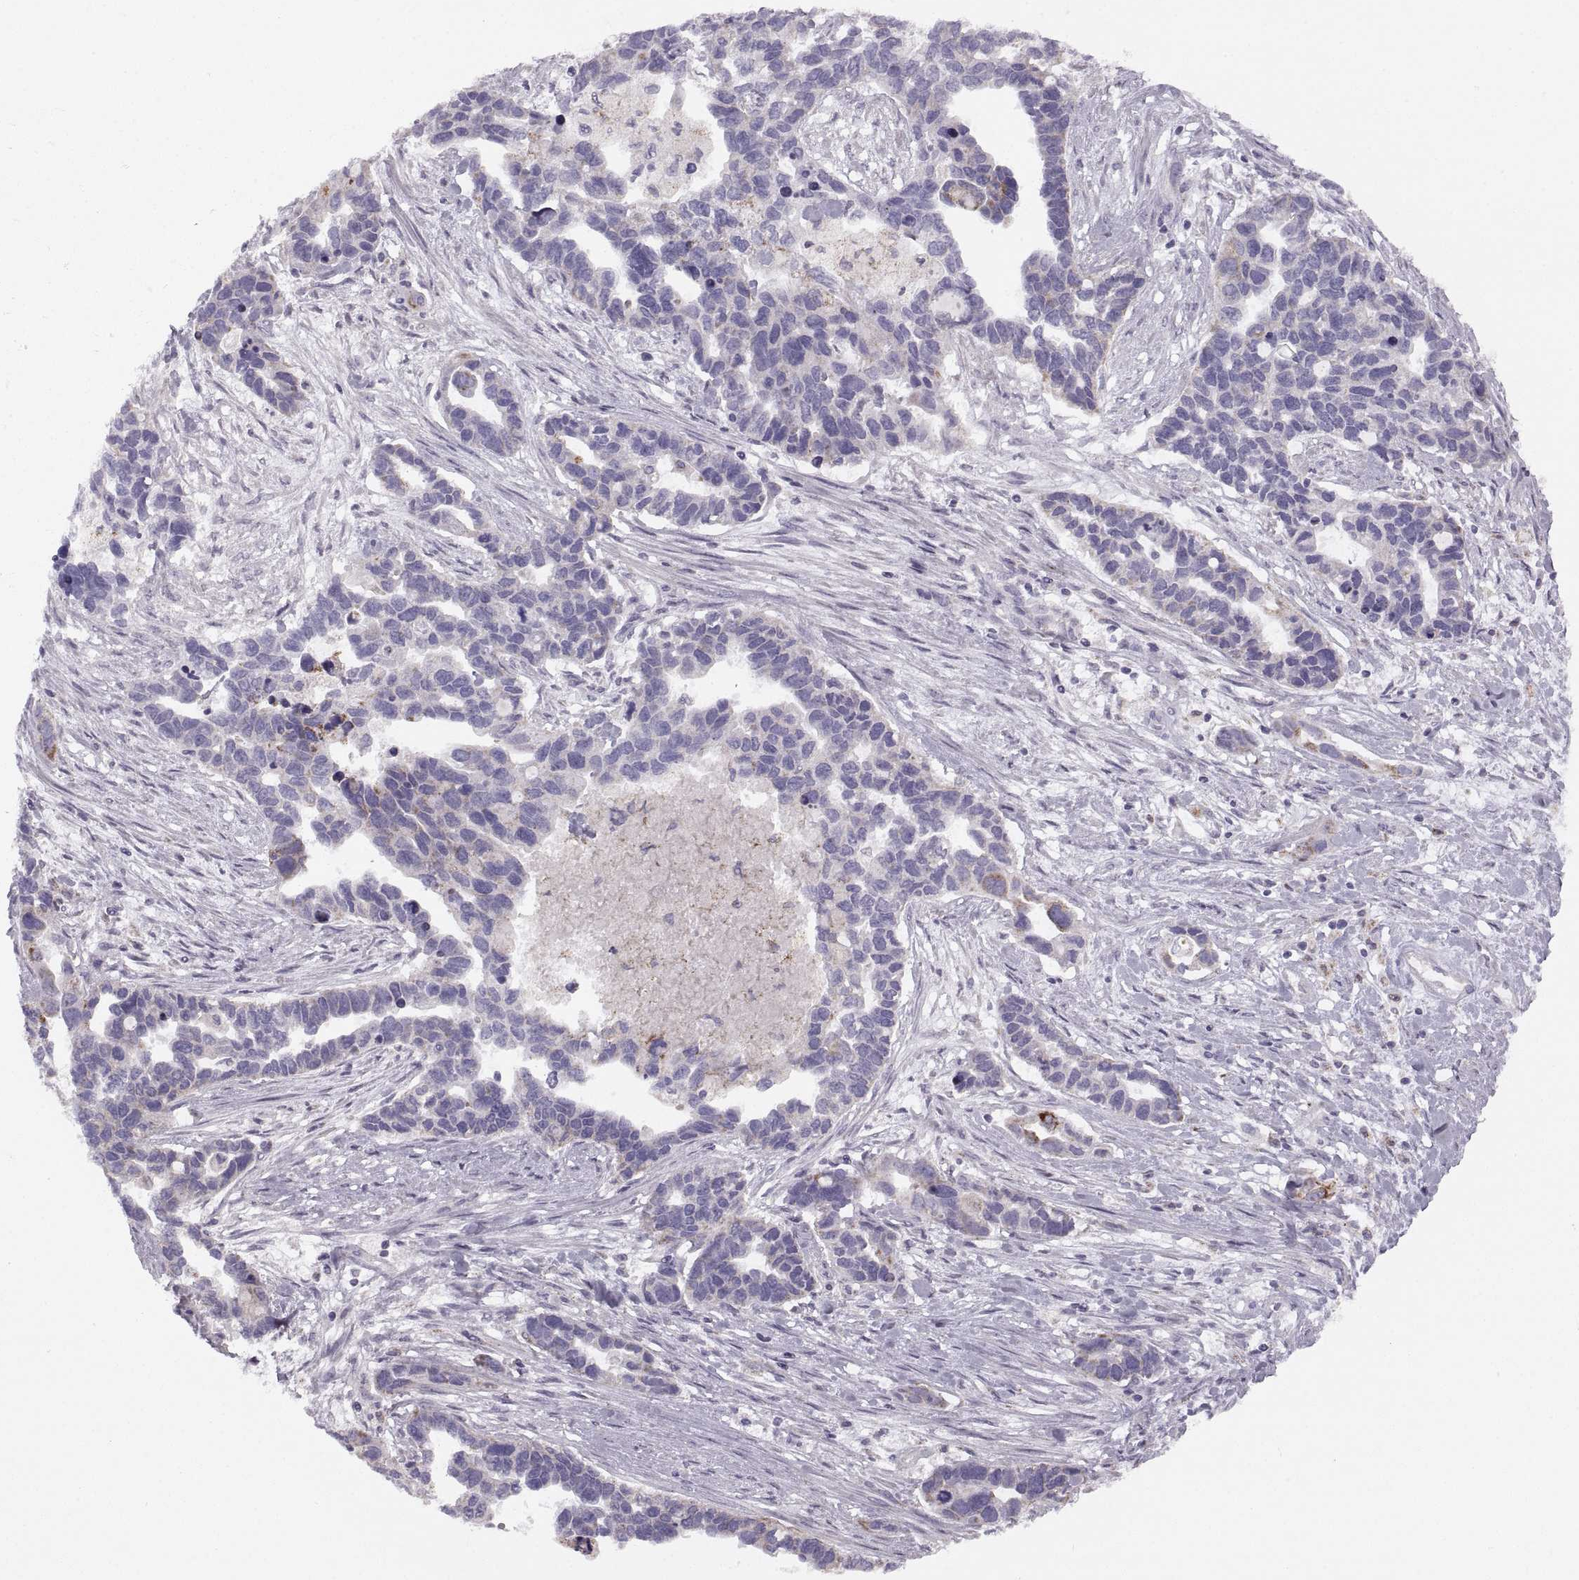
{"staining": {"intensity": "negative", "quantity": "none", "location": "none"}, "tissue": "ovarian cancer", "cell_type": "Tumor cells", "image_type": "cancer", "snomed": [{"axis": "morphology", "description": "Cystadenocarcinoma, serous, NOS"}, {"axis": "topography", "description": "Ovary"}], "caption": "High magnification brightfield microscopy of ovarian cancer stained with DAB (brown) and counterstained with hematoxylin (blue): tumor cells show no significant expression. (DAB IHC with hematoxylin counter stain).", "gene": "PIERCE1", "patient": {"sex": "female", "age": 54}}